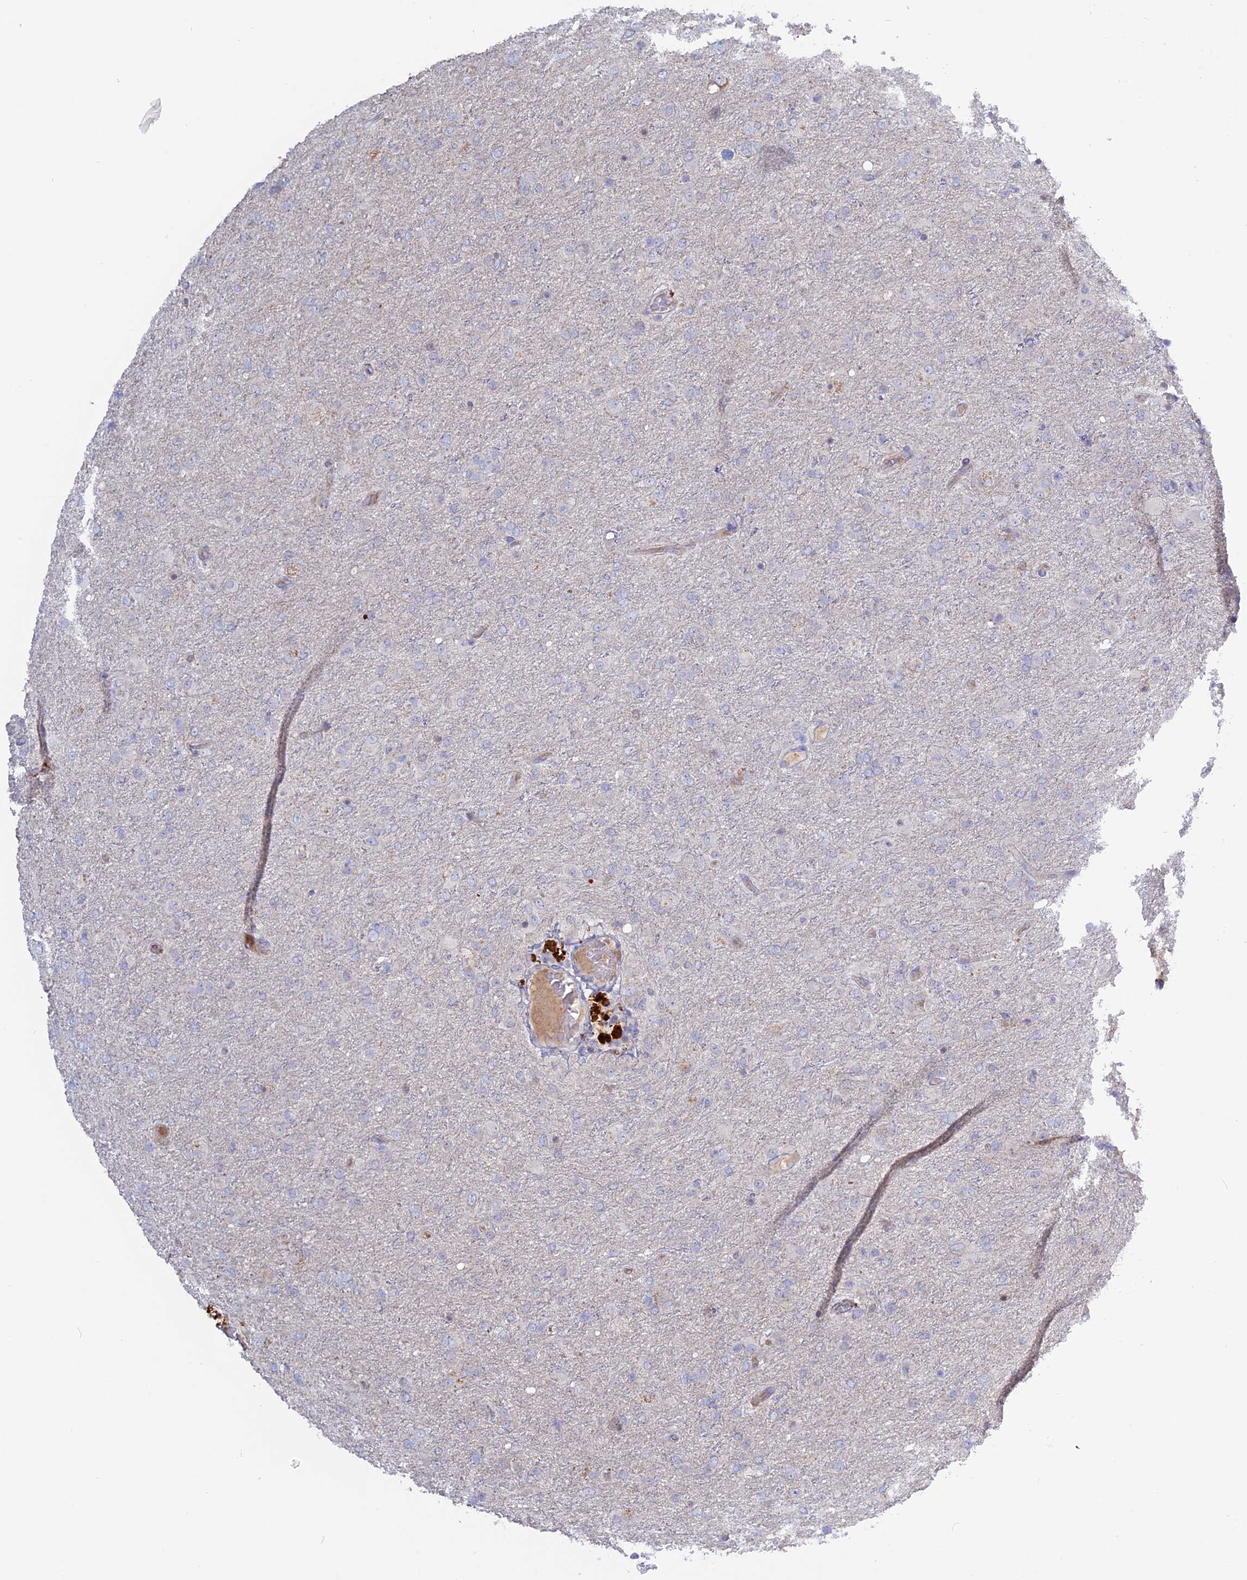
{"staining": {"intensity": "negative", "quantity": "none", "location": "none"}, "tissue": "glioma", "cell_type": "Tumor cells", "image_type": "cancer", "snomed": [{"axis": "morphology", "description": "Glioma, malignant, Low grade"}, {"axis": "topography", "description": "Brain"}], "caption": "DAB immunohistochemical staining of human low-grade glioma (malignant) demonstrates no significant expression in tumor cells.", "gene": "ADGRA1", "patient": {"sex": "male", "age": 65}}